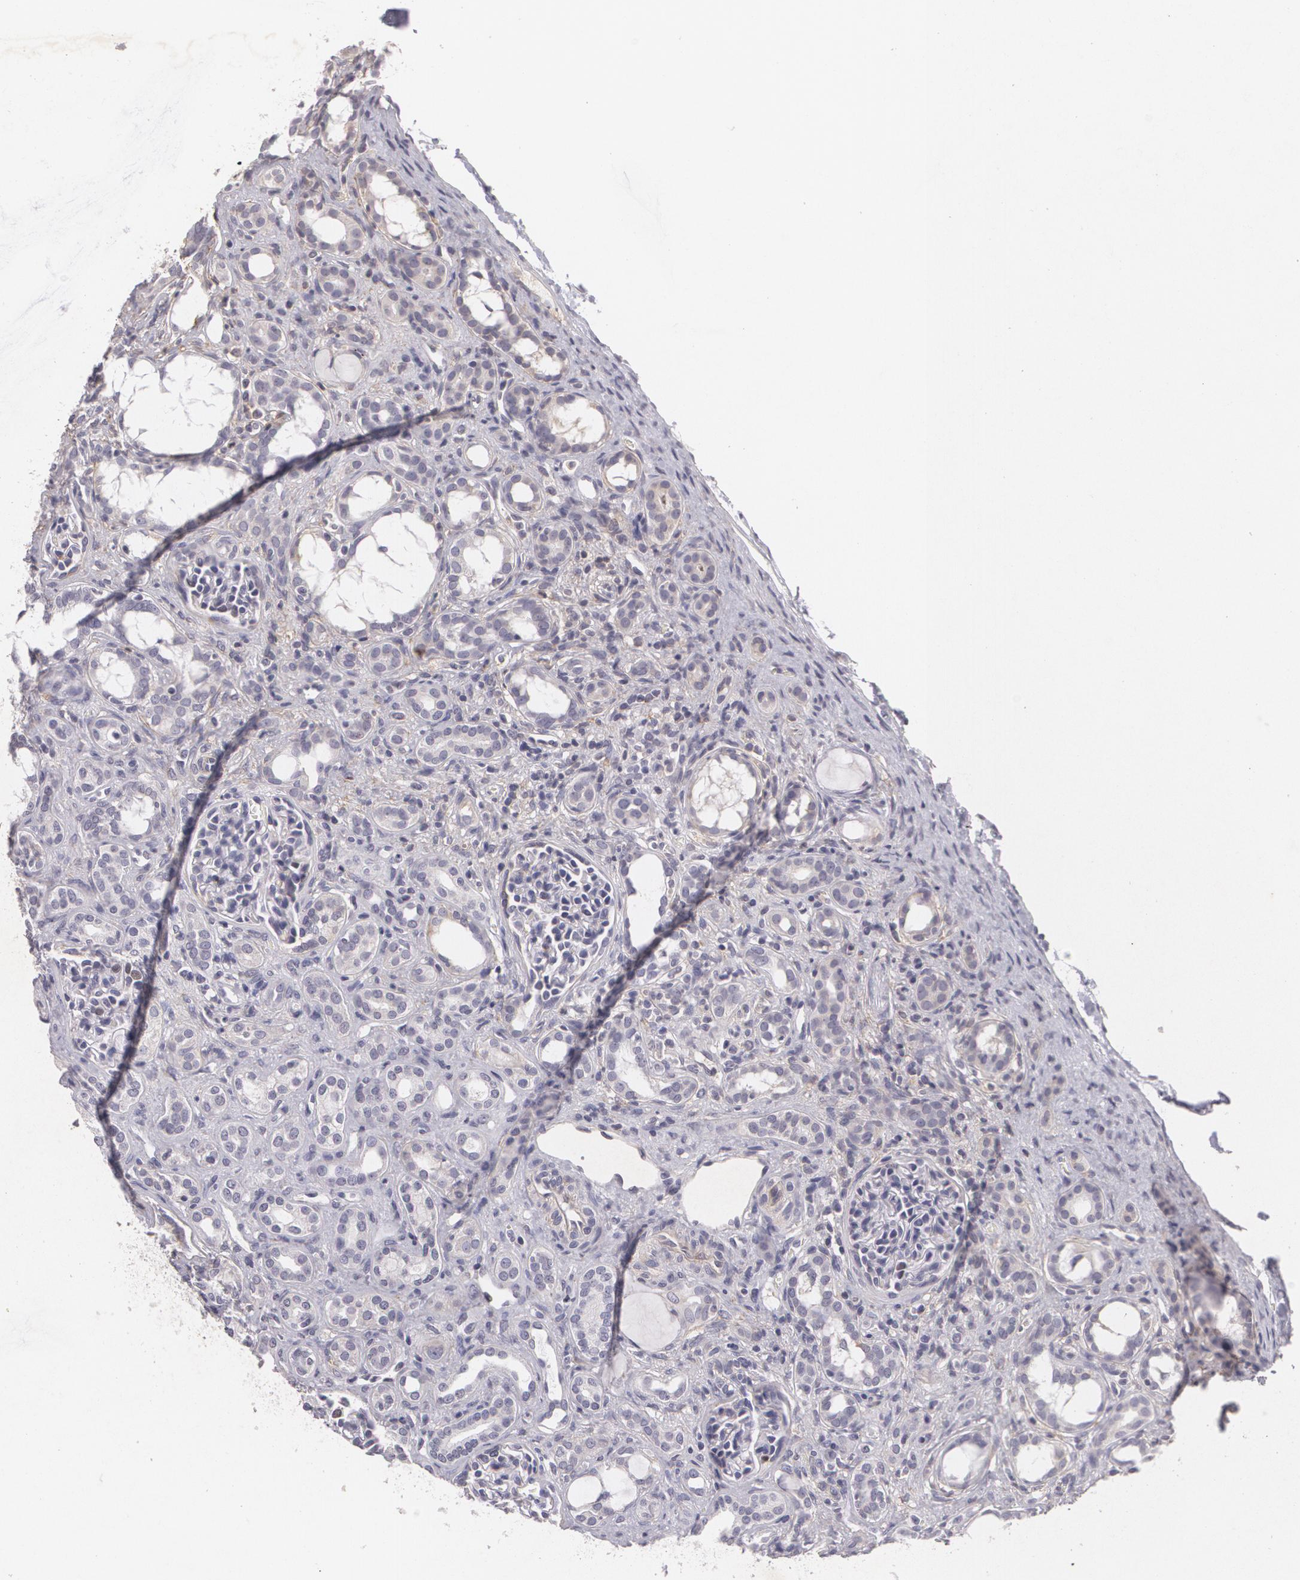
{"staining": {"intensity": "negative", "quantity": "none", "location": "none"}, "tissue": "kidney", "cell_type": "Cells in glomeruli", "image_type": "normal", "snomed": [{"axis": "morphology", "description": "Normal tissue, NOS"}, {"axis": "topography", "description": "Kidney"}], "caption": "Immunohistochemistry micrograph of unremarkable human kidney stained for a protein (brown), which shows no positivity in cells in glomeruli.", "gene": "KCNA4", "patient": {"sex": "male", "age": 7}}